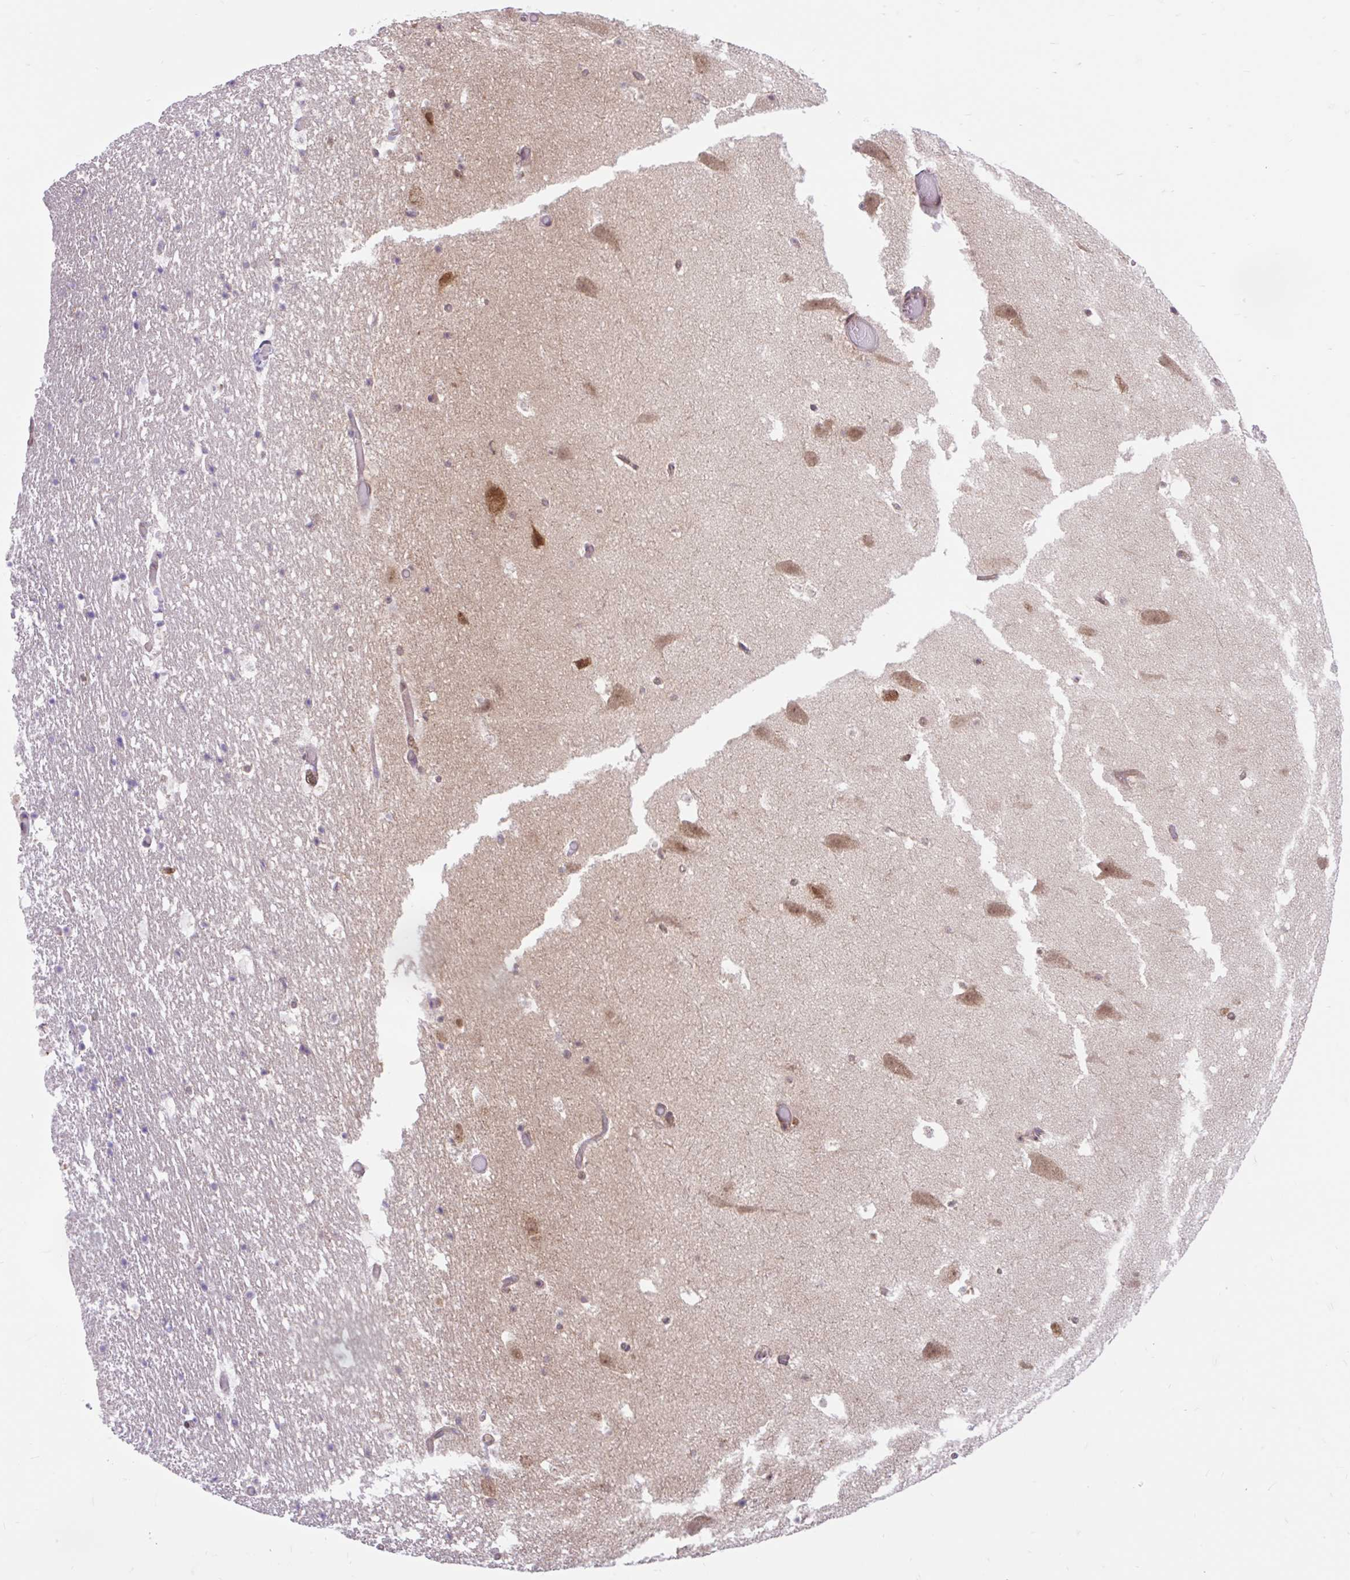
{"staining": {"intensity": "moderate", "quantity": "<25%", "location": "nuclear"}, "tissue": "hippocampus", "cell_type": "Glial cells", "image_type": "normal", "snomed": [{"axis": "morphology", "description": "Normal tissue, NOS"}, {"axis": "topography", "description": "Hippocampus"}], "caption": "Unremarkable hippocampus was stained to show a protein in brown. There is low levels of moderate nuclear expression in about <25% of glial cells. (Brightfield microscopy of DAB IHC at high magnification).", "gene": "RALBP1", "patient": {"sex": "female", "age": 42}}